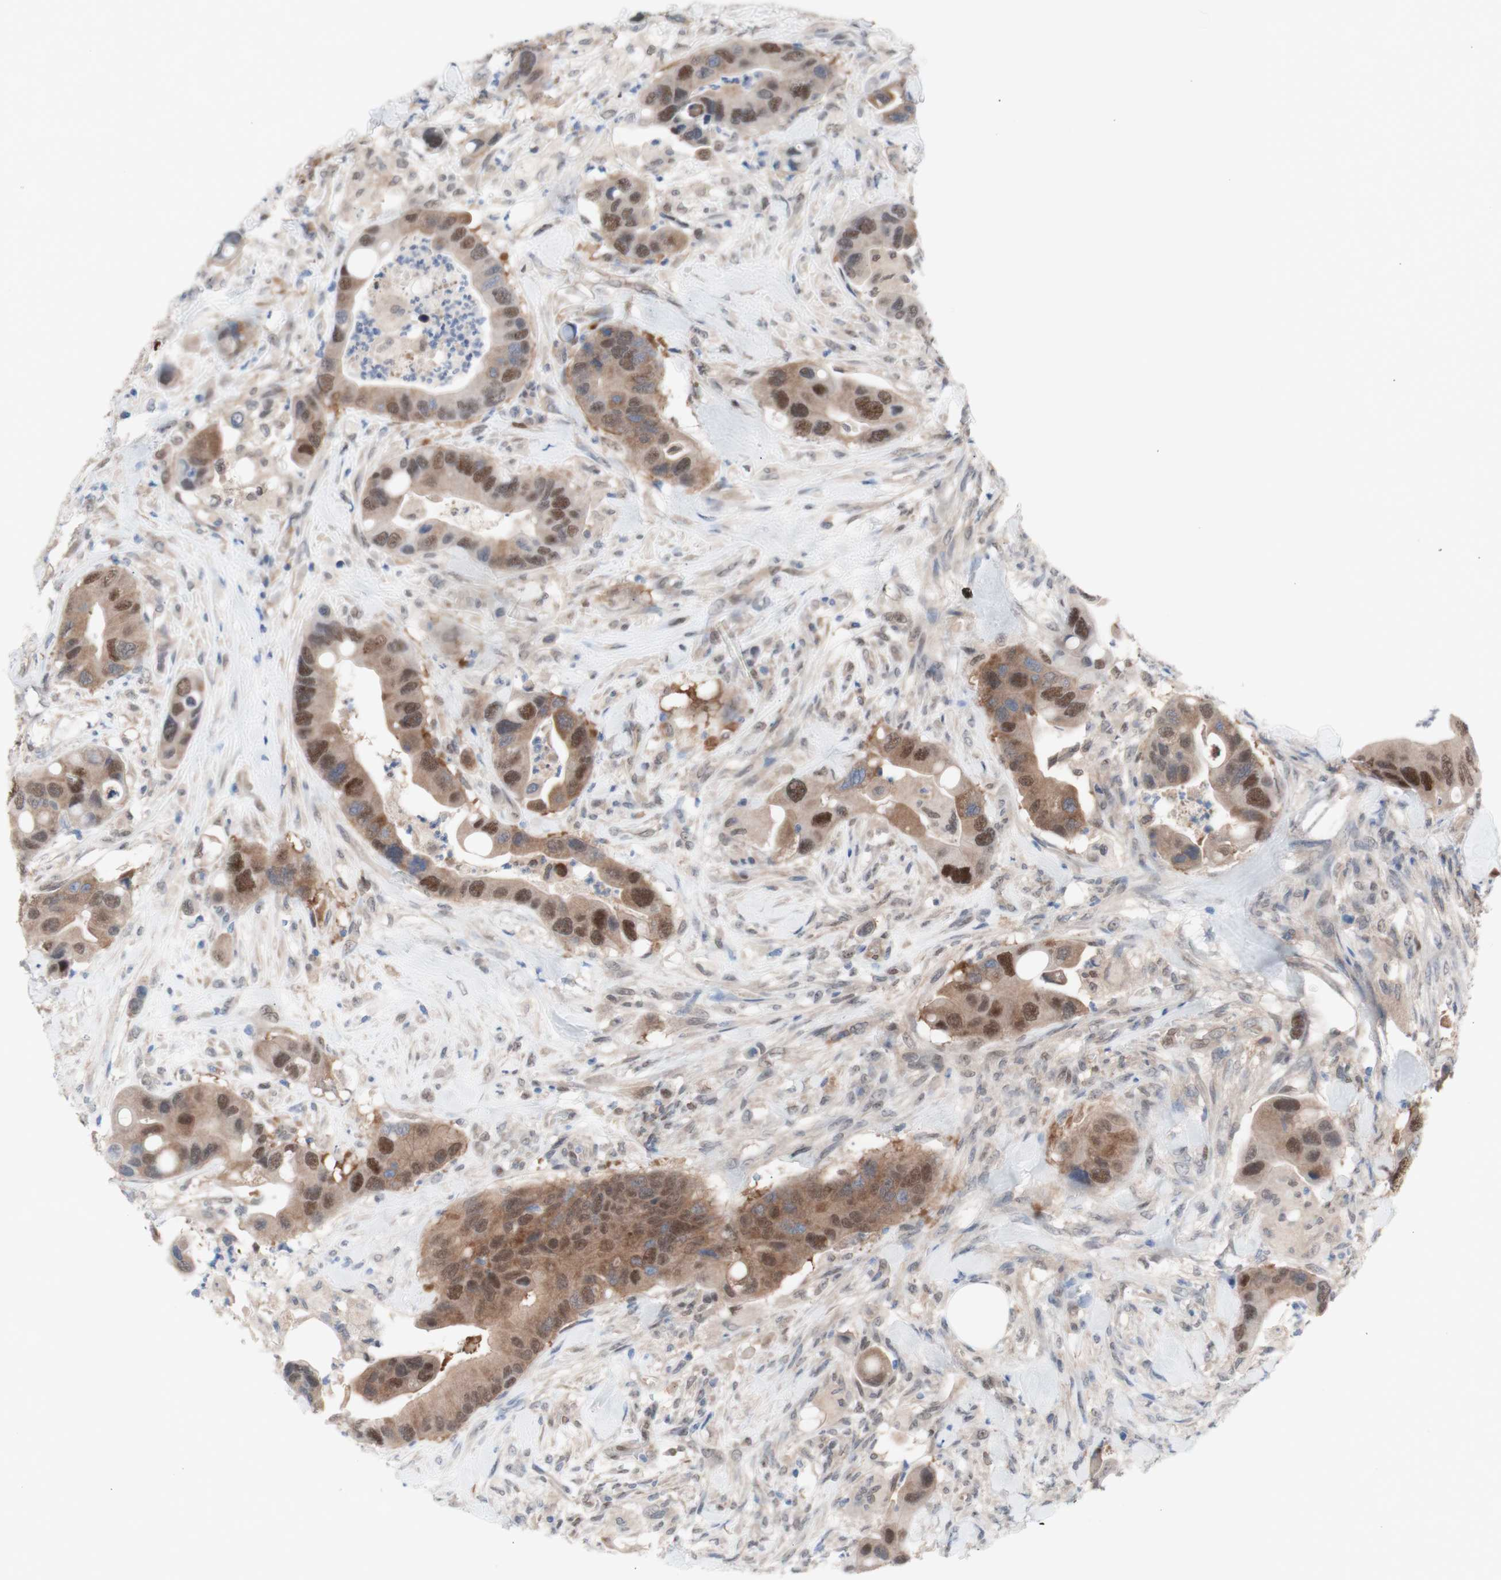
{"staining": {"intensity": "moderate", "quantity": ">75%", "location": "cytoplasmic/membranous,nuclear"}, "tissue": "colorectal cancer", "cell_type": "Tumor cells", "image_type": "cancer", "snomed": [{"axis": "morphology", "description": "Adenocarcinoma, NOS"}, {"axis": "topography", "description": "Rectum"}], "caption": "Protein expression analysis of colorectal cancer reveals moderate cytoplasmic/membranous and nuclear expression in approximately >75% of tumor cells.", "gene": "PRMT5", "patient": {"sex": "female", "age": 57}}